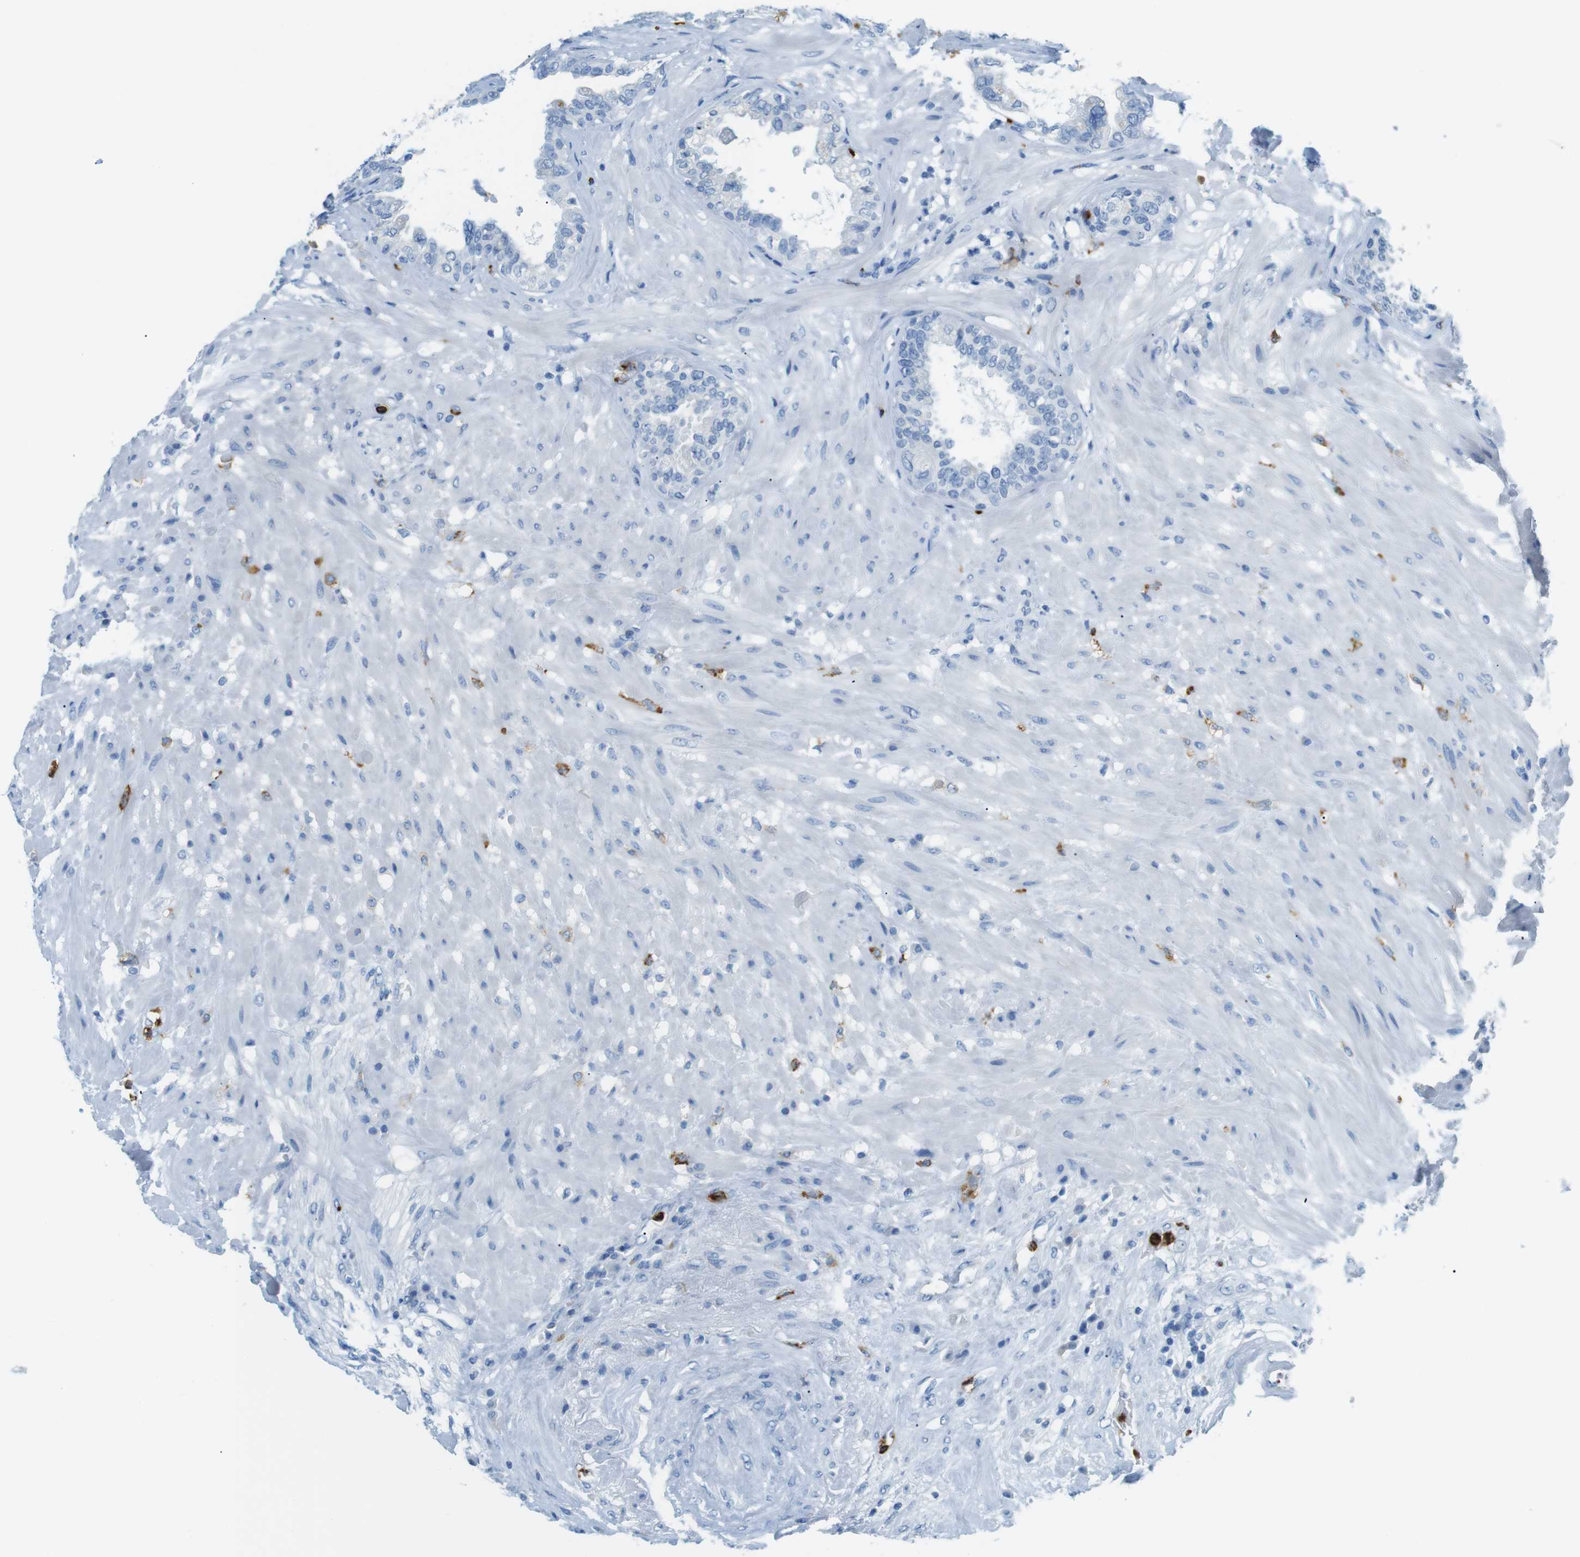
{"staining": {"intensity": "negative", "quantity": "none", "location": "none"}, "tissue": "seminal vesicle", "cell_type": "Glandular cells", "image_type": "normal", "snomed": [{"axis": "morphology", "description": "Normal tissue, NOS"}, {"axis": "topography", "description": "Seminal veicle"}], "caption": "The immunohistochemistry histopathology image has no significant expression in glandular cells of seminal vesicle.", "gene": "MCEMP1", "patient": {"sex": "male", "age": 61}}